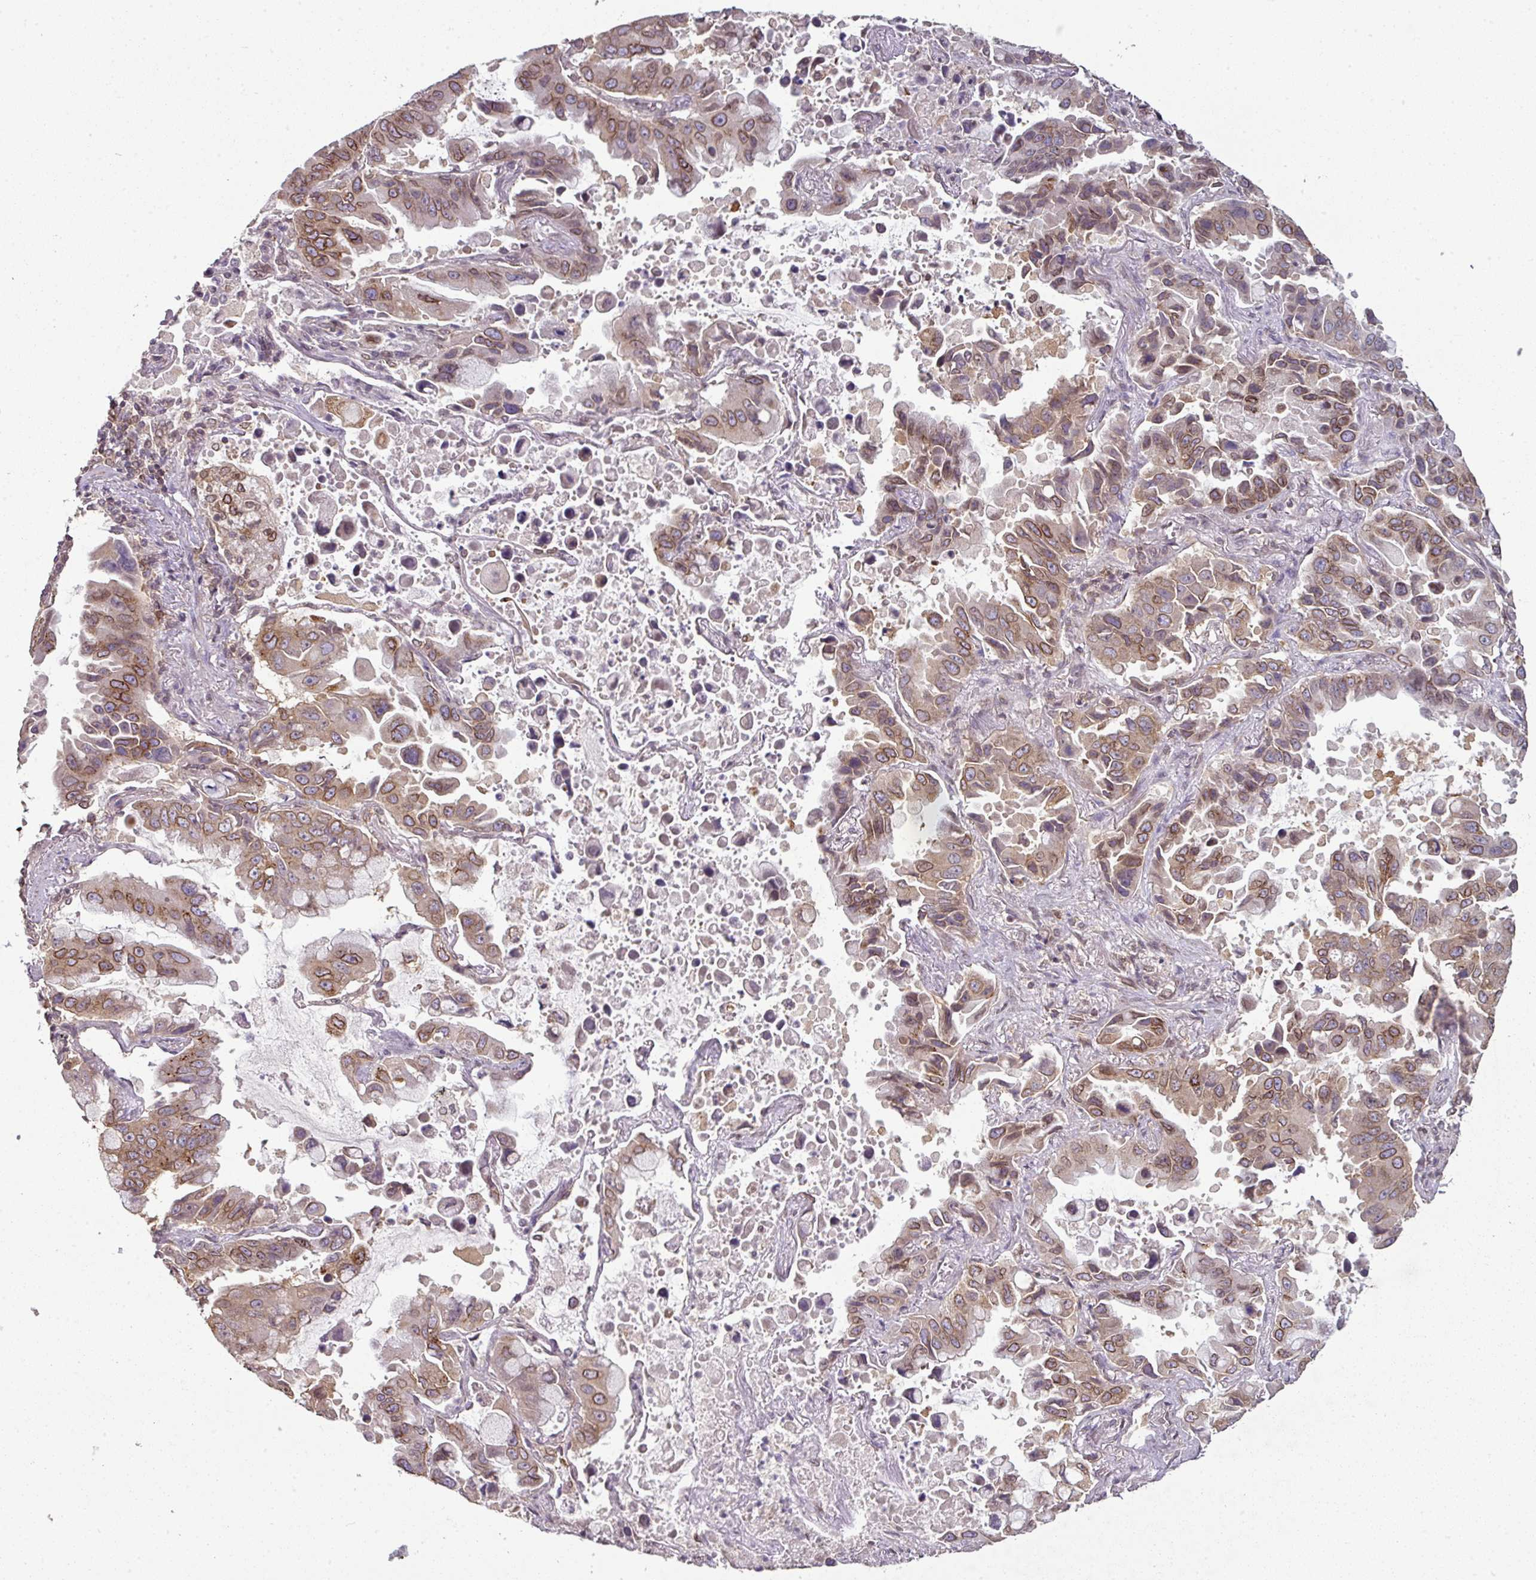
{"staining": {"intensity": "moderate", "quantity": ">75%", "location": "cytoplasmic/membranous,nuclear"}, "tissue": "lung cancer", "cell_type": "Tumor cells", "image_type": "cancer", "snomed": [{"axis": "morphology", "description": "Adenocarcinoma, NOS"}, {"axis": "topography", "description": "Lung"}], "caption": "Protein expression analysis of adenocarcinoma (lung) reveals moderate cytoplasmic/membranous and nuclear staining in approximately >75% of tumor cells.", "gene": "RANGAP1", "patient": {"sex": "male", "age": 64}}